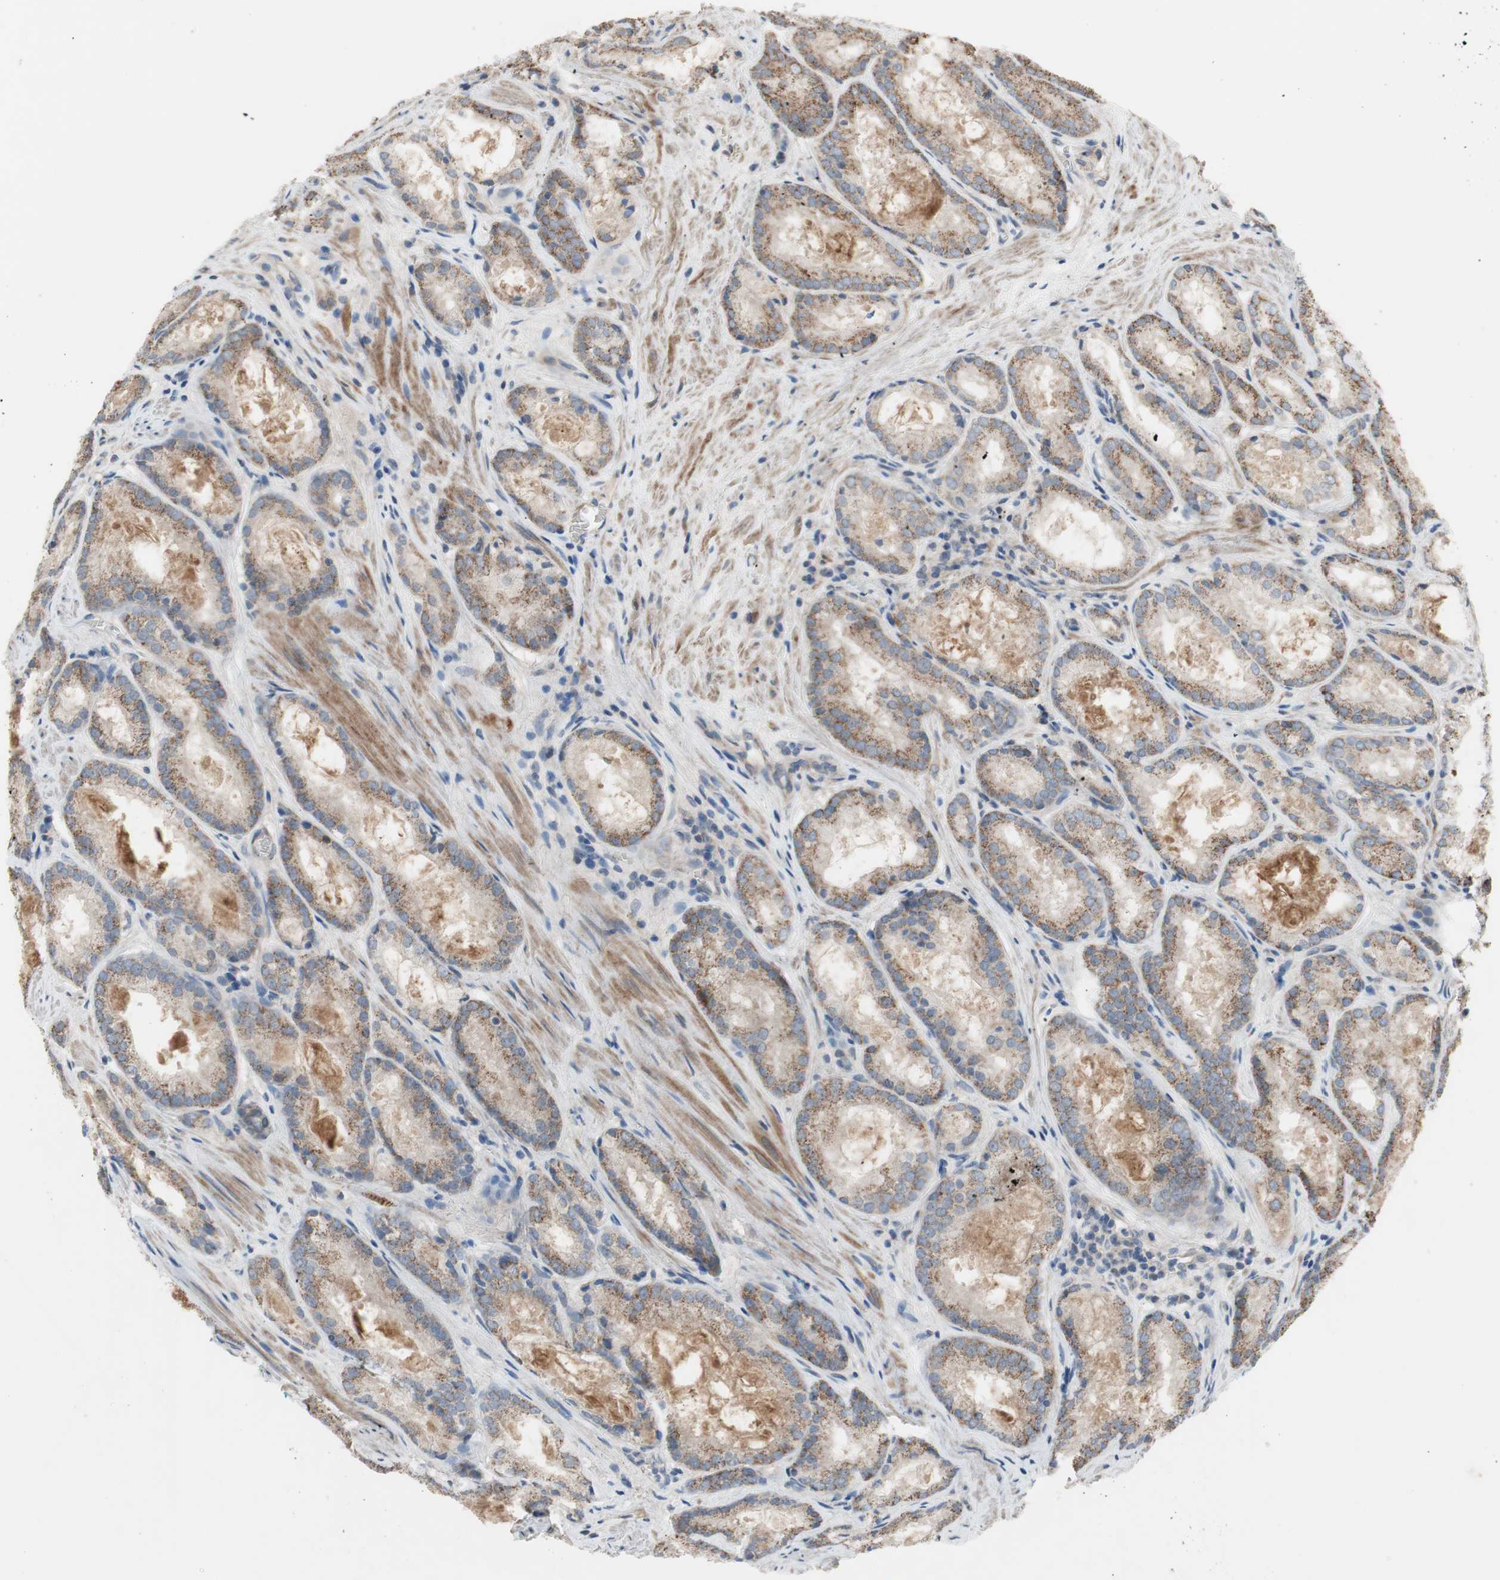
{"staining": {"intensity": "moderate", "quantity": ">75%", "location": "cytoplasmic/membranous"}, "tissue": "prostate cancer", "cell_type": "Tumor cells", "image_type": "cancer", "snomed": [{"axis": "morphology", "description": "Adenocarcinoma, Low grade"}, {"axis": "topography", "description": "Prostate"}], "caption": "Tumor cells exhibit moderate cytoplasmic/membranous positivity in approximately >75% of cells in prostate adenocarcinoma (low-grade).", "gene": "TACR3", "patient": {"sex": "male", "age": 64}}